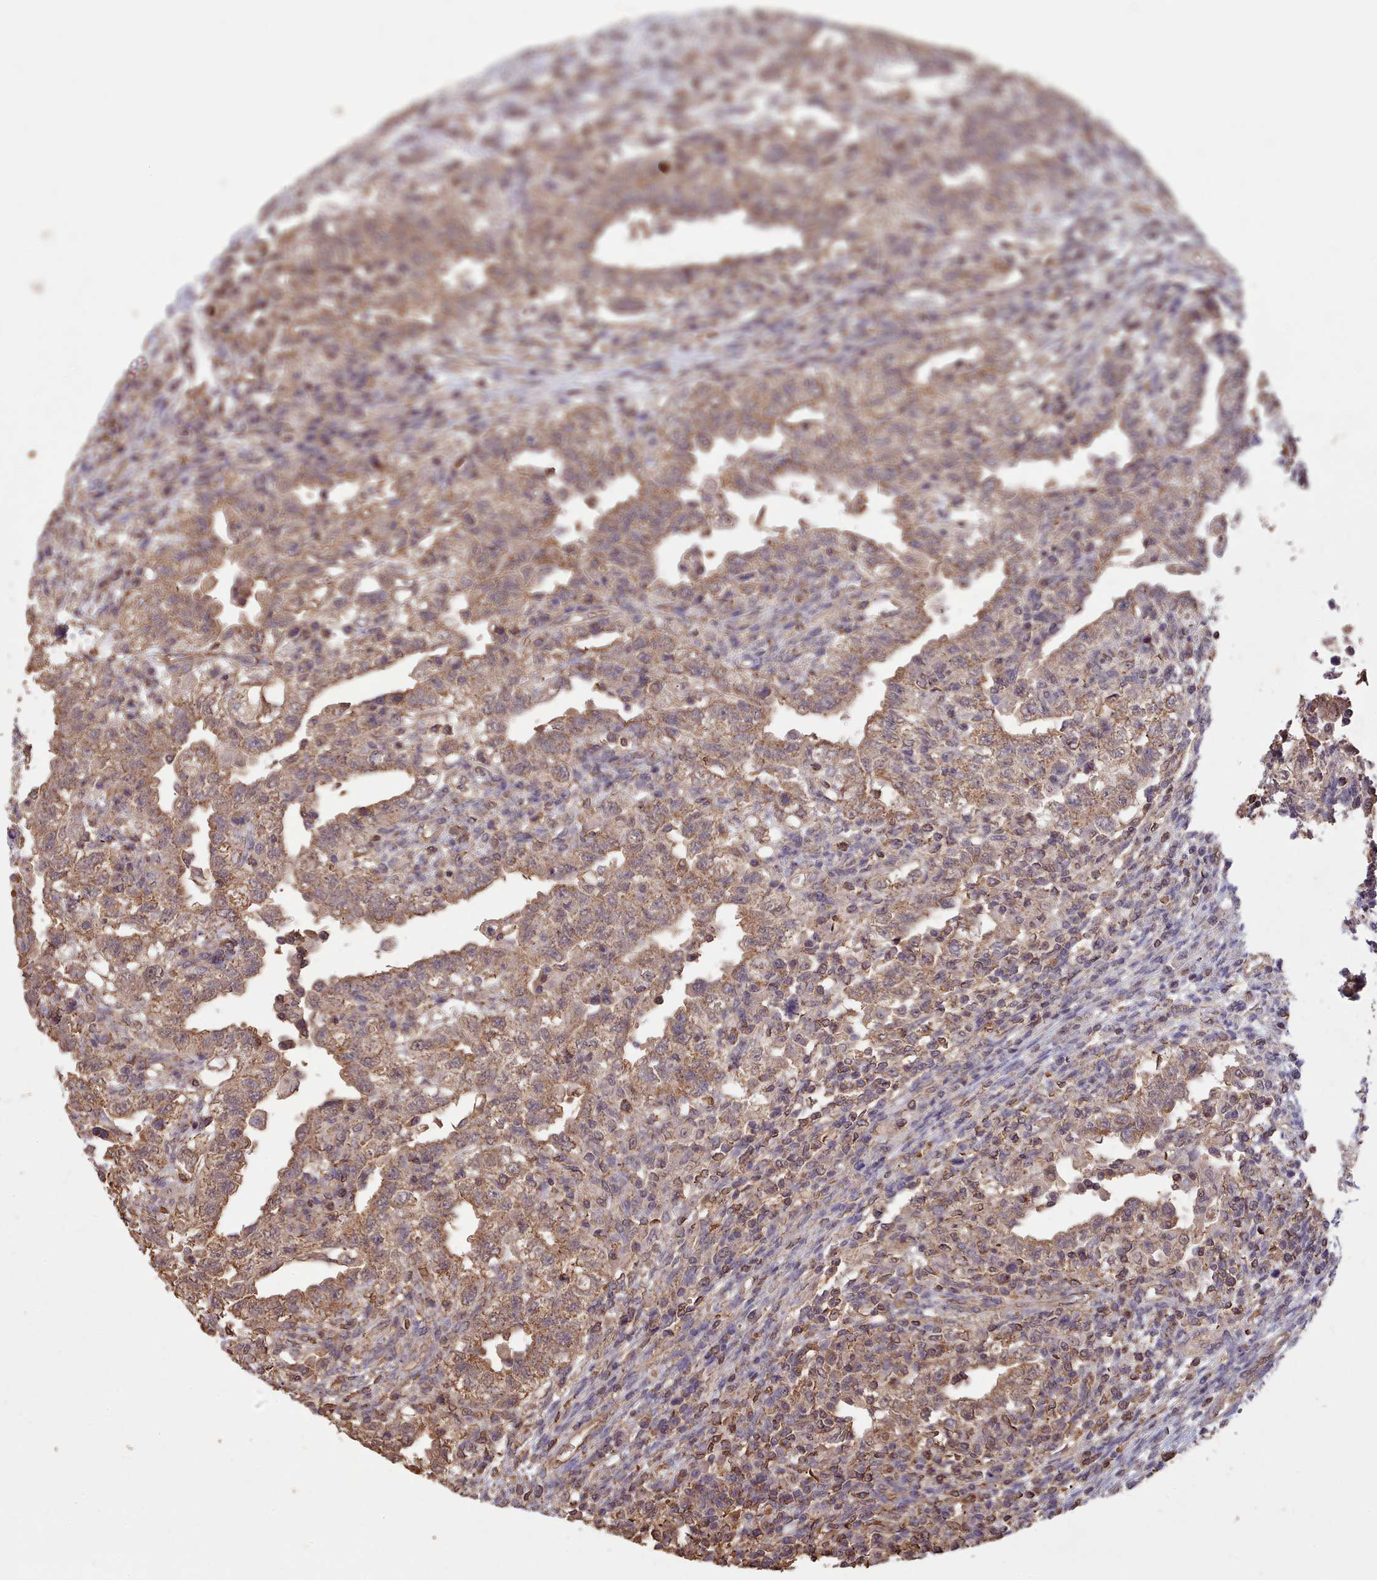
{"staining": {"intensity": "moderate", "quantity": ">75%", "location": "cytoplasmic/membranous"}, "tissue": "testis cancer", "cell_type": "Tumor cells", "image_type": "cancer", "snomed": [{"axis": "morphology", "description": "Carcinoma, Embryonal, NOS"}, {"axis": "topography", "description": "Testis"}], "caption": "Tumor cells exhibit moderate cytoplasmic/membranous staining in about >75% of cells in testis cancer (embryonal carcinoma).", "gene": "METRN", "patient": {"sex": "male", "age": 26}}